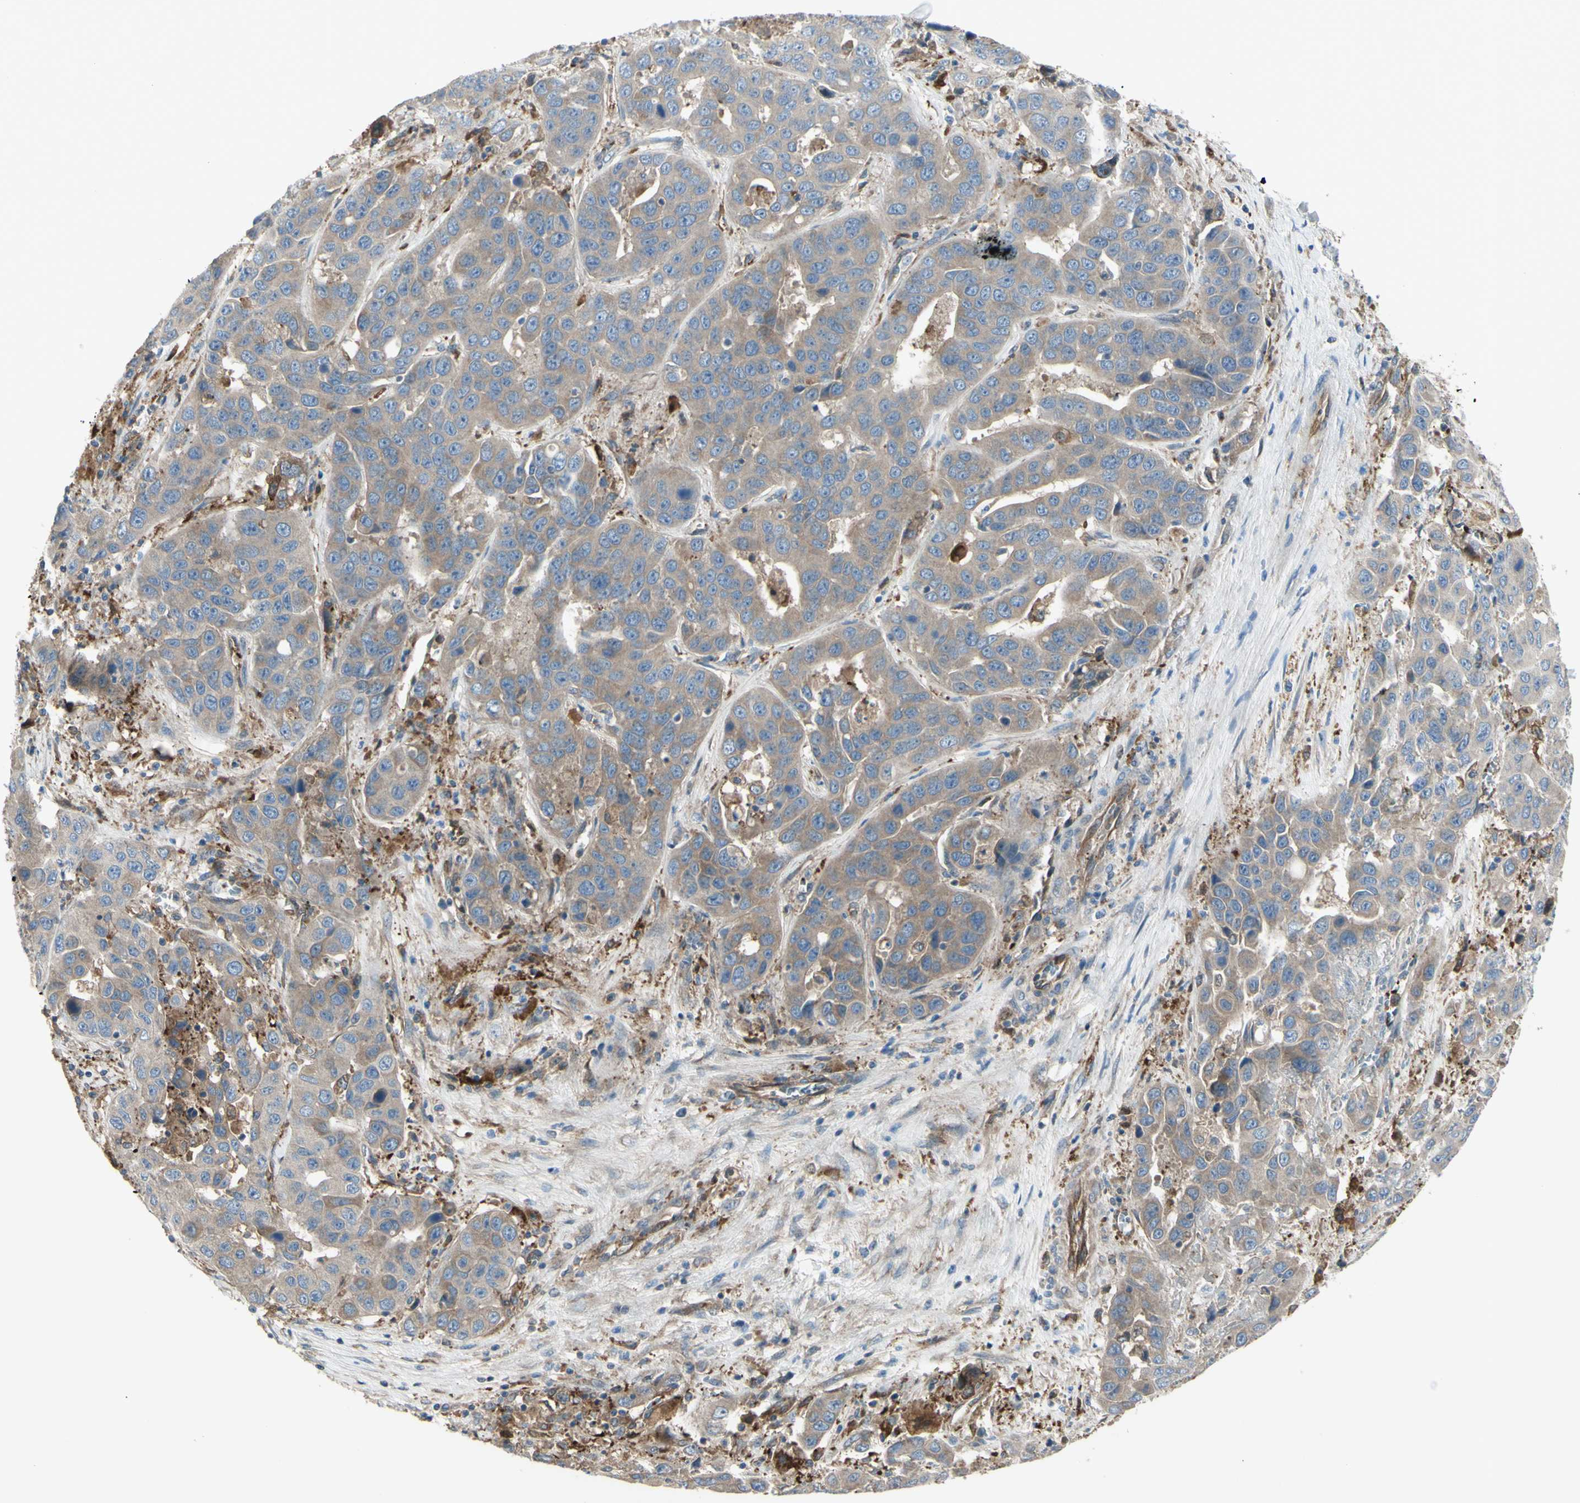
{"staining": {"intensity": "weak", "quantity": ">75%", "location": "cytoplasmic/membranous"}, "tissue": "liver cancer", "cell_type": "Tumor cells", "image_type": "cancer", "snomed": [{"axis": "morphology", "description": "Cholangiocarcinoma"}, {"axis": "topography", "description": "Liver"}], "caption": "Immunohistochemical staining of human liver cancer (cholangiocarcinoma) exhibits weak cytoplasmic/membranous protein staining in approximately >75% of tumor cells.", "gene": "IGSF9B", "patient": {"sex": "female", "age": 52}}